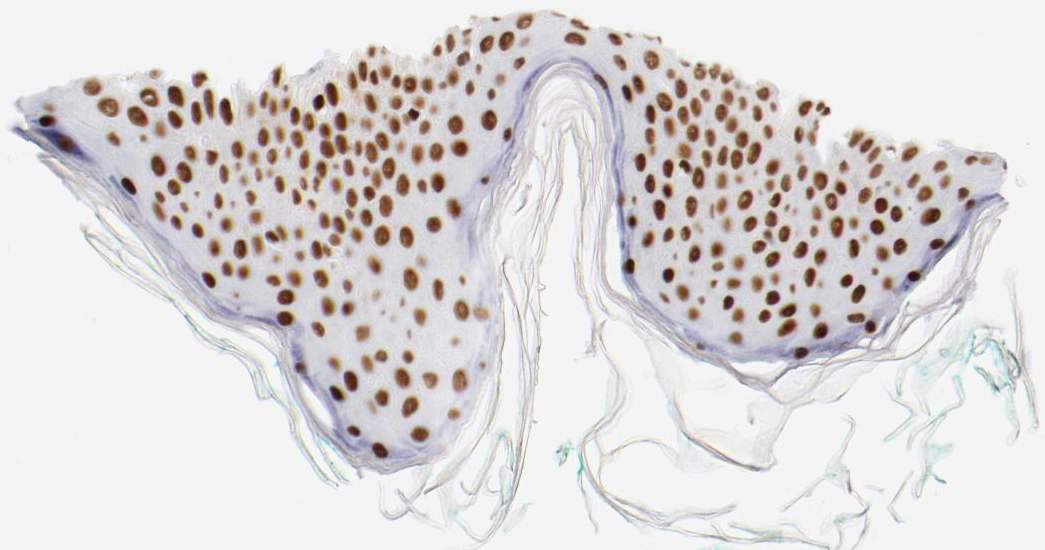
{"staining": {"intensity": "strong", "quantity": "25%-75%", "location": "nuclear"}, "tissue": "skin", "cell_type": "Fibroblasts", "image_type": "normal", "snomed": [{"axis": "morphology", "description": "Normal tissue, NOS"}, {"axis": "topography", "description": "Skin"}], "caption": "Immunohistochemical staining of normal skin reveals high levels of strong nuclear staining in about 25%-75% of fibroblasts. (IHC, brightfield microscopy, high magnification).", "gene": "CTBP1", "patient": {"sex": "male", "age": 71}}